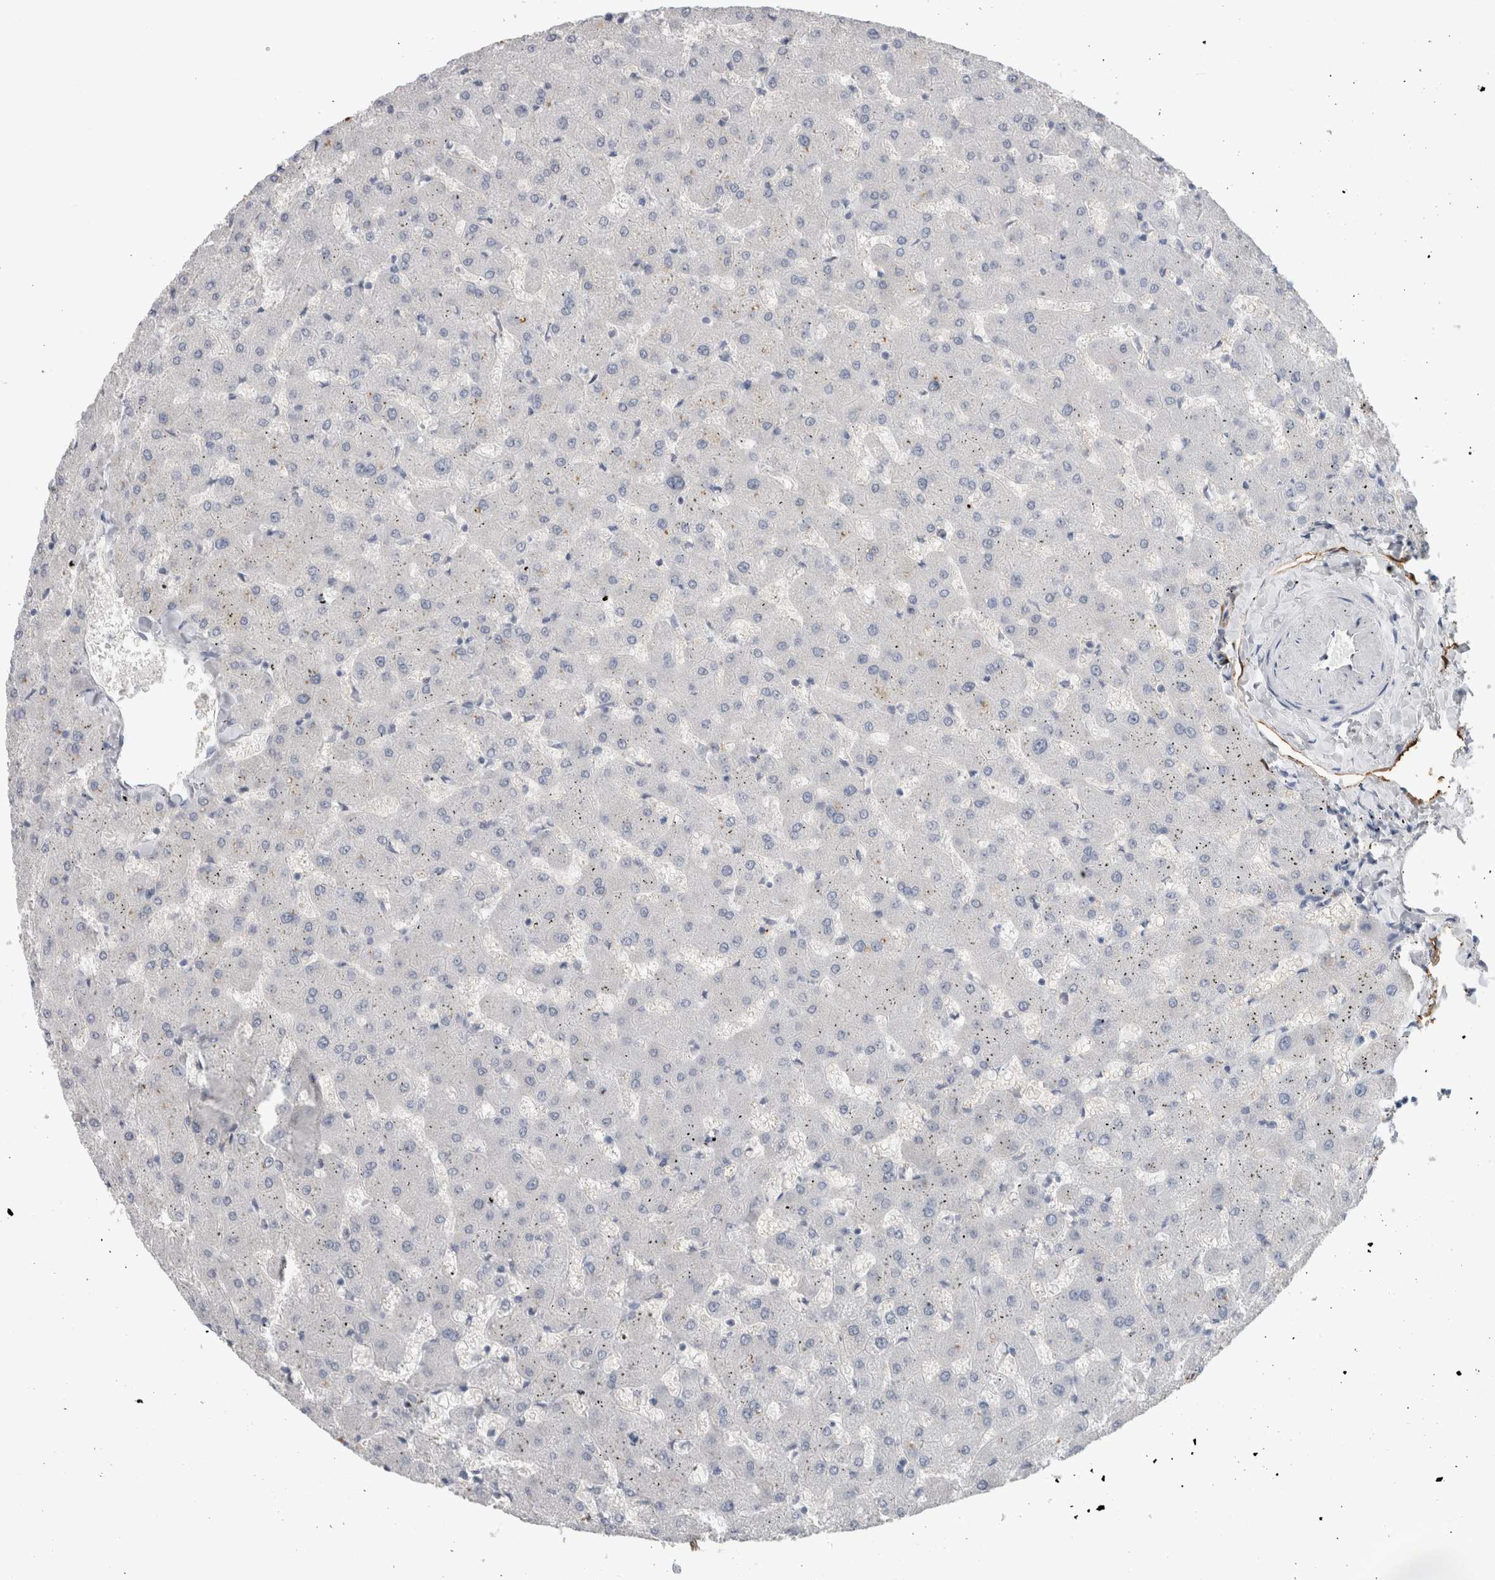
{"staining": {"intensity": "negative", "quantity": "none", "location": "none"}, "tissue": "liver", "cell_type": "Cholangiocytes", "image_type": "normal", "snomed": [{"axis": "morphology", "description": "Normal tissue, NOS"}, {"axis": "topography", "description": "Liver"}], "caption": "This is an immunohistochemistry histopathology image of benign human liver. There is no staining in cholangiocytes.", "gene": "FABP4", "patient": {"sex": "female", "age": 63}}